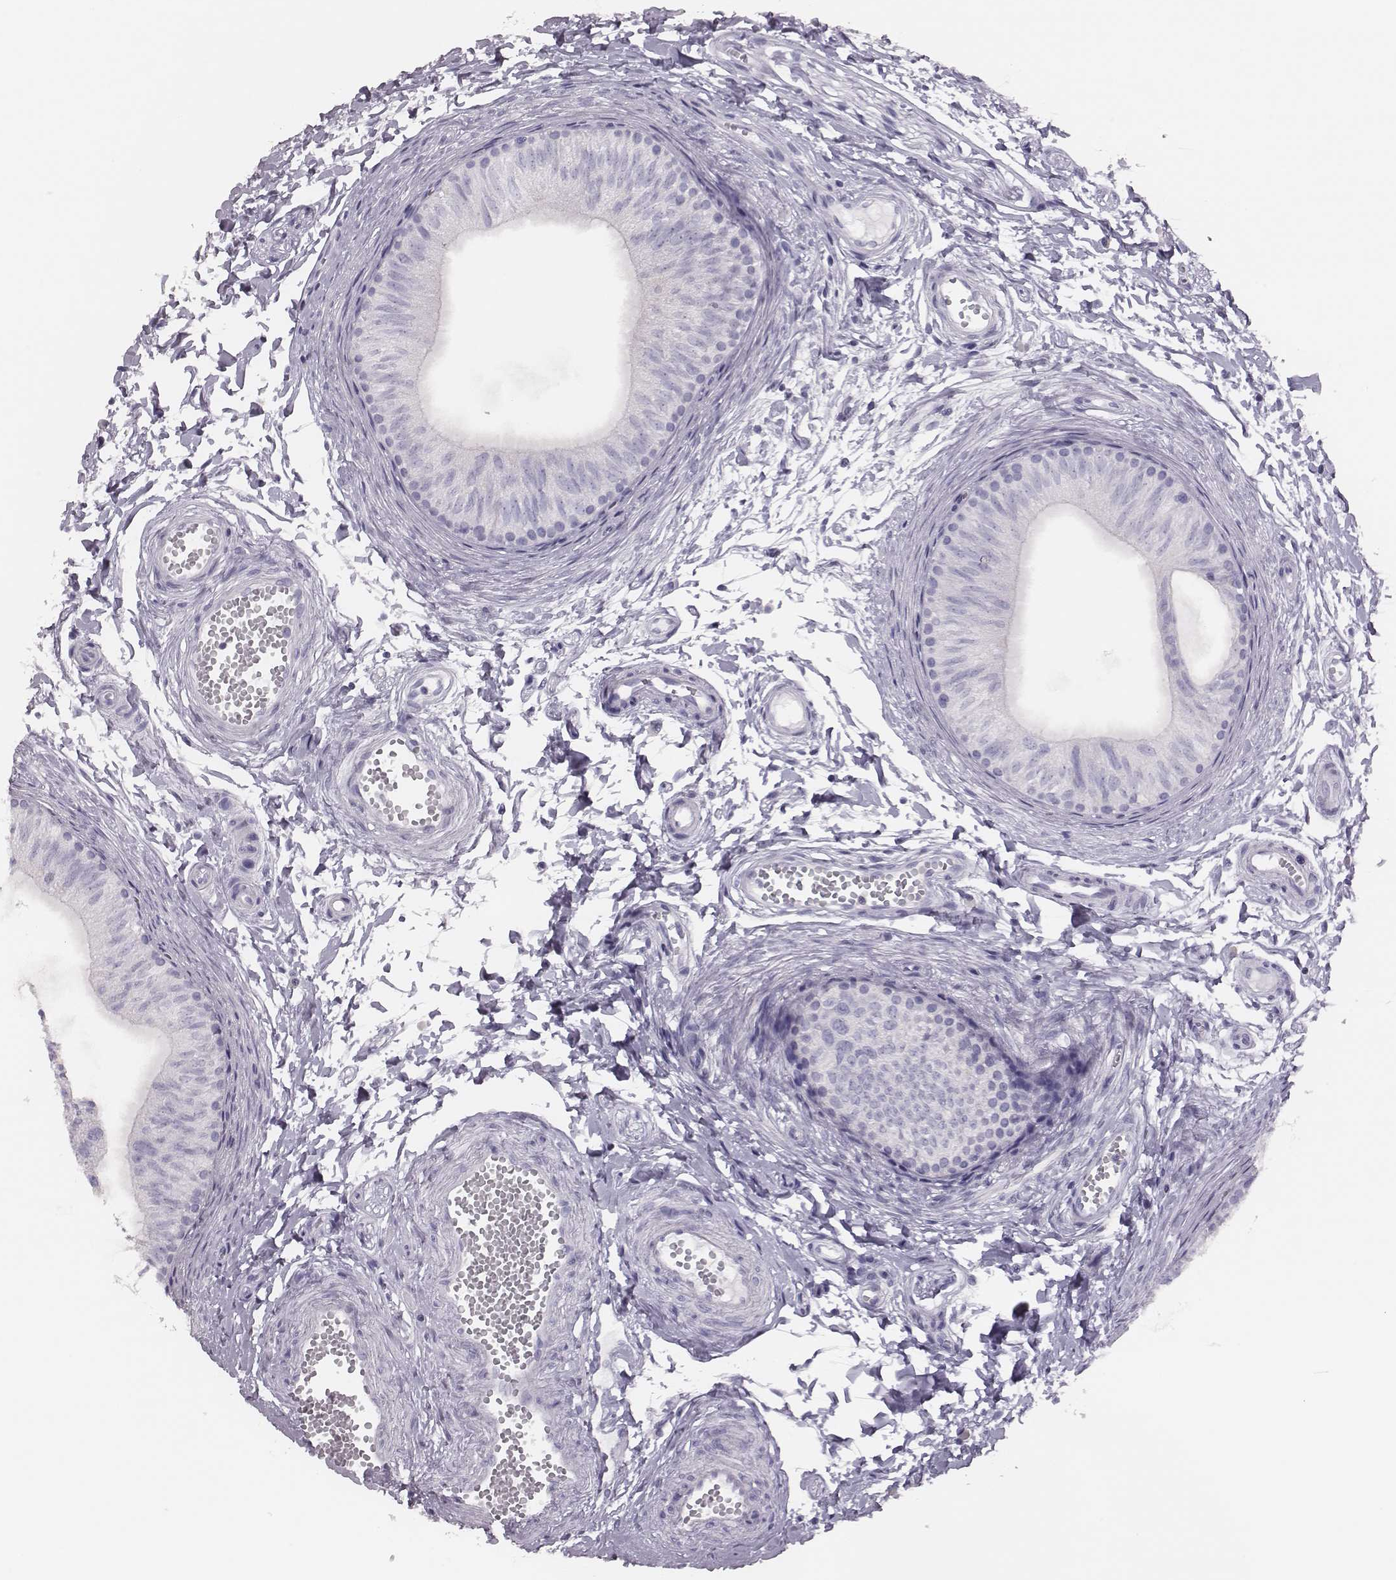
{"staining": {"intensity": "negative", "quantity": "none", "location": "none"}, "tissue": "epididymis", "cell_type": "Glandular cells", "image_type": "normal", "snomed": [{"axis": "morphology", "description": "Normal tissue, NOS"}, {"axis": "topography", "description": "Epididymis"}], "caption": "Normal epididymis was stained to show a protein in brown. There is no significant staining in glandular cells. (Stains: DAB IHC with hematoxylin counter stain, Microscopy: brightfield microscopy at high magnification).", "gene": "H1", "patient": {"sex": "male", "age": 22}}